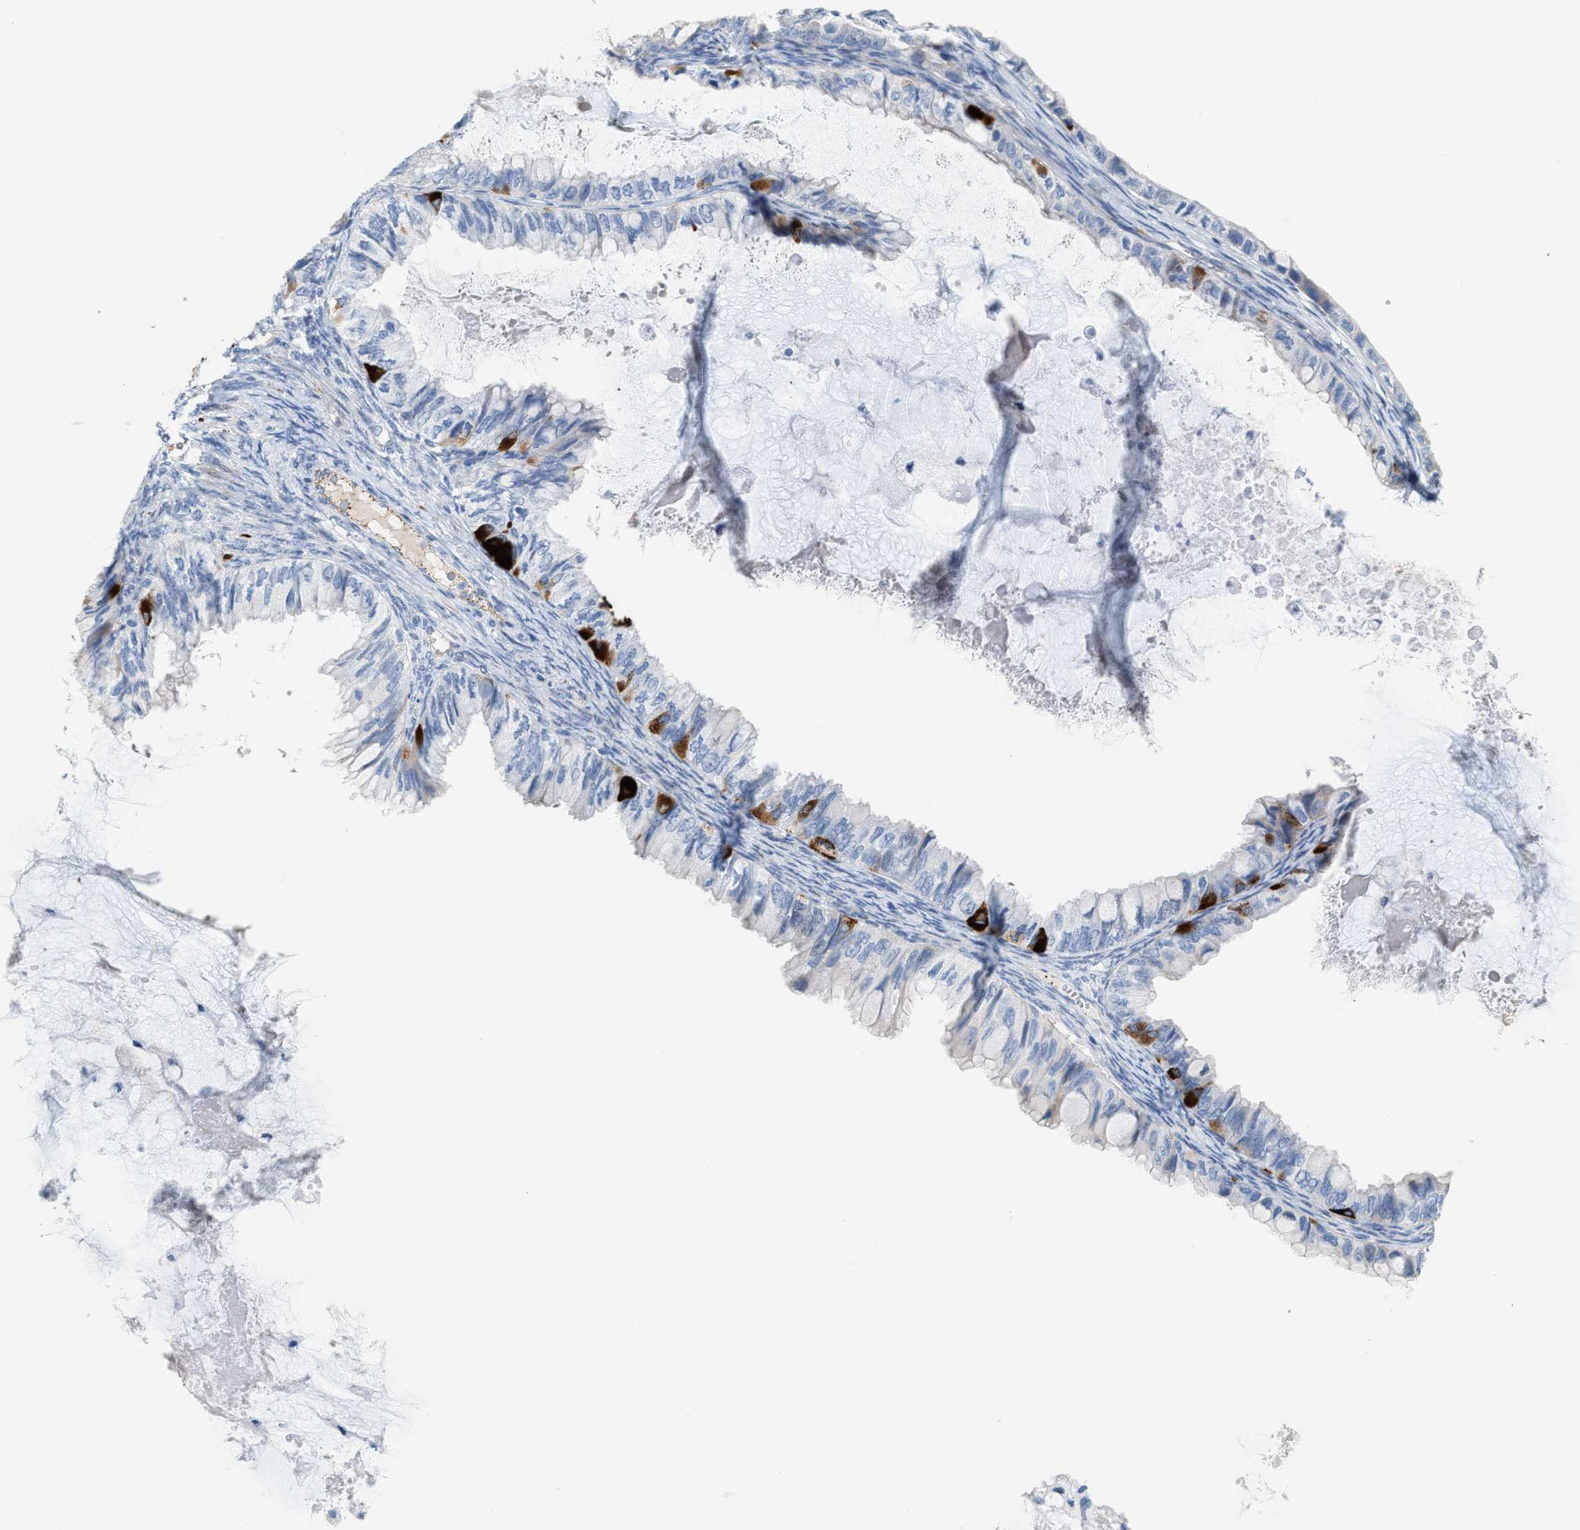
{"staining": {"intensity": "strong", "quantity": "<25%", "location": "cytoplasmic/membranous"}, "tissue": "ovarian cancer", "cell_type": "Tumor cells", "image_type": "cancer", "snomed": [{"axis": "morphology", "description": "Cystadenocarcinoma, mucinous, NOS"}, {"axis": "topography", "description": "Ovary"}], "caption": "Immunohistochemistry histopathology image of neoplastic tissue: ovarian cancer stained using IHC demonstrates medium levels of strong protein expression localized specifically in the cytoplasmic/membranous of tumor cells, appearing as a cytoplasmic/membranous brown color.", "gene": "MPP3", "patient": {"sex": "female", "age": 80}}